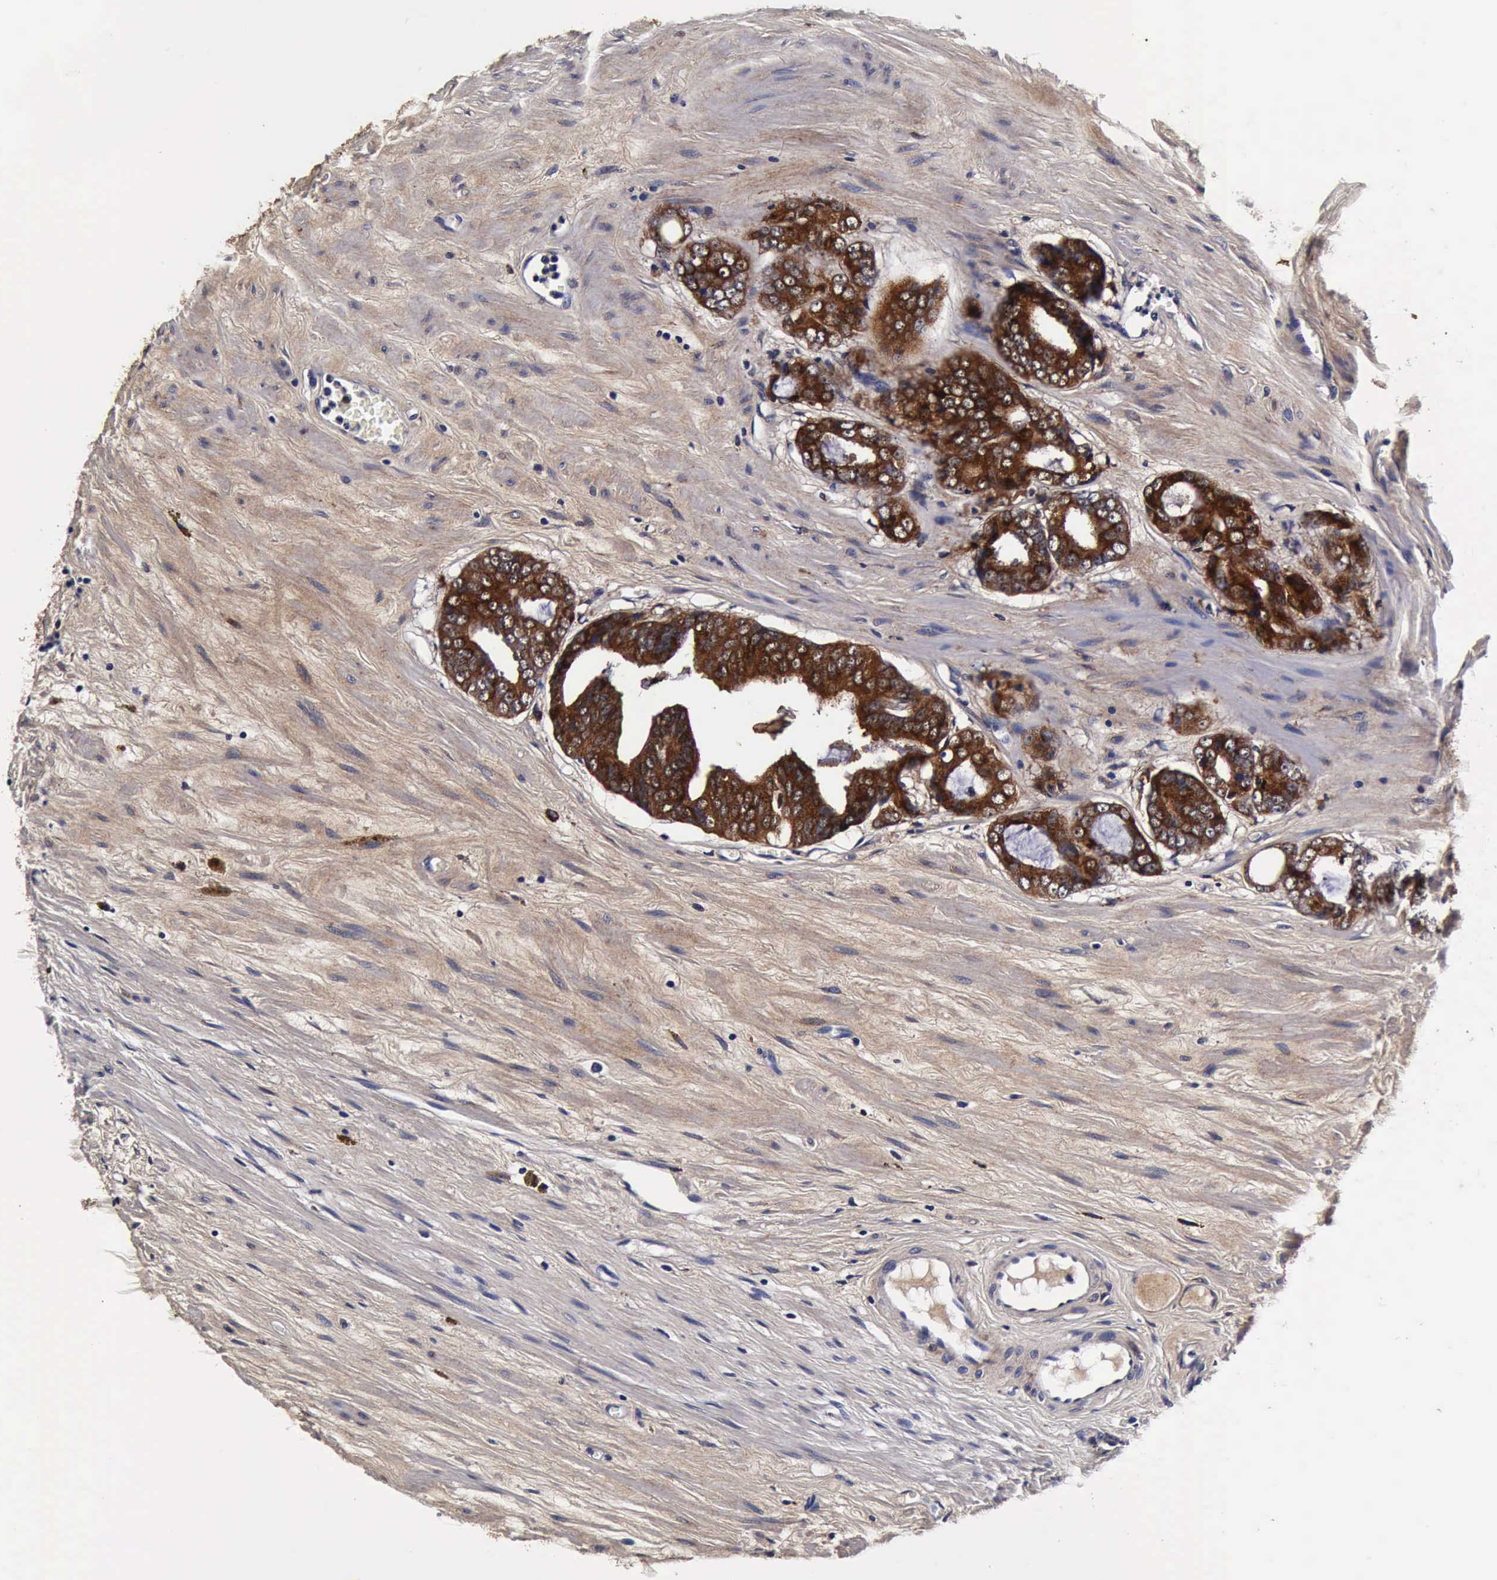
{"staining": {"intensity": "strong", "quantity": ">75%", "location": "cytoplasmic/membranous"}, "tissue": "prostate cancer", "cell_type": "Tumor cells", "image_type": "cancer", "snomed": [{"axis": "morphology", "description": "Adenocarcinoma, Medium grade"}, {"axis": "topography", "description": "Prostate"}], "caption": "Prostate cancer (adenocarcinoma (medium-grade)) stained for a protein shows strong cytoplasmic/membranous positivity in tumor cells.", "gene": "CST3", "patient": {"sex": "male", "age": 79}}